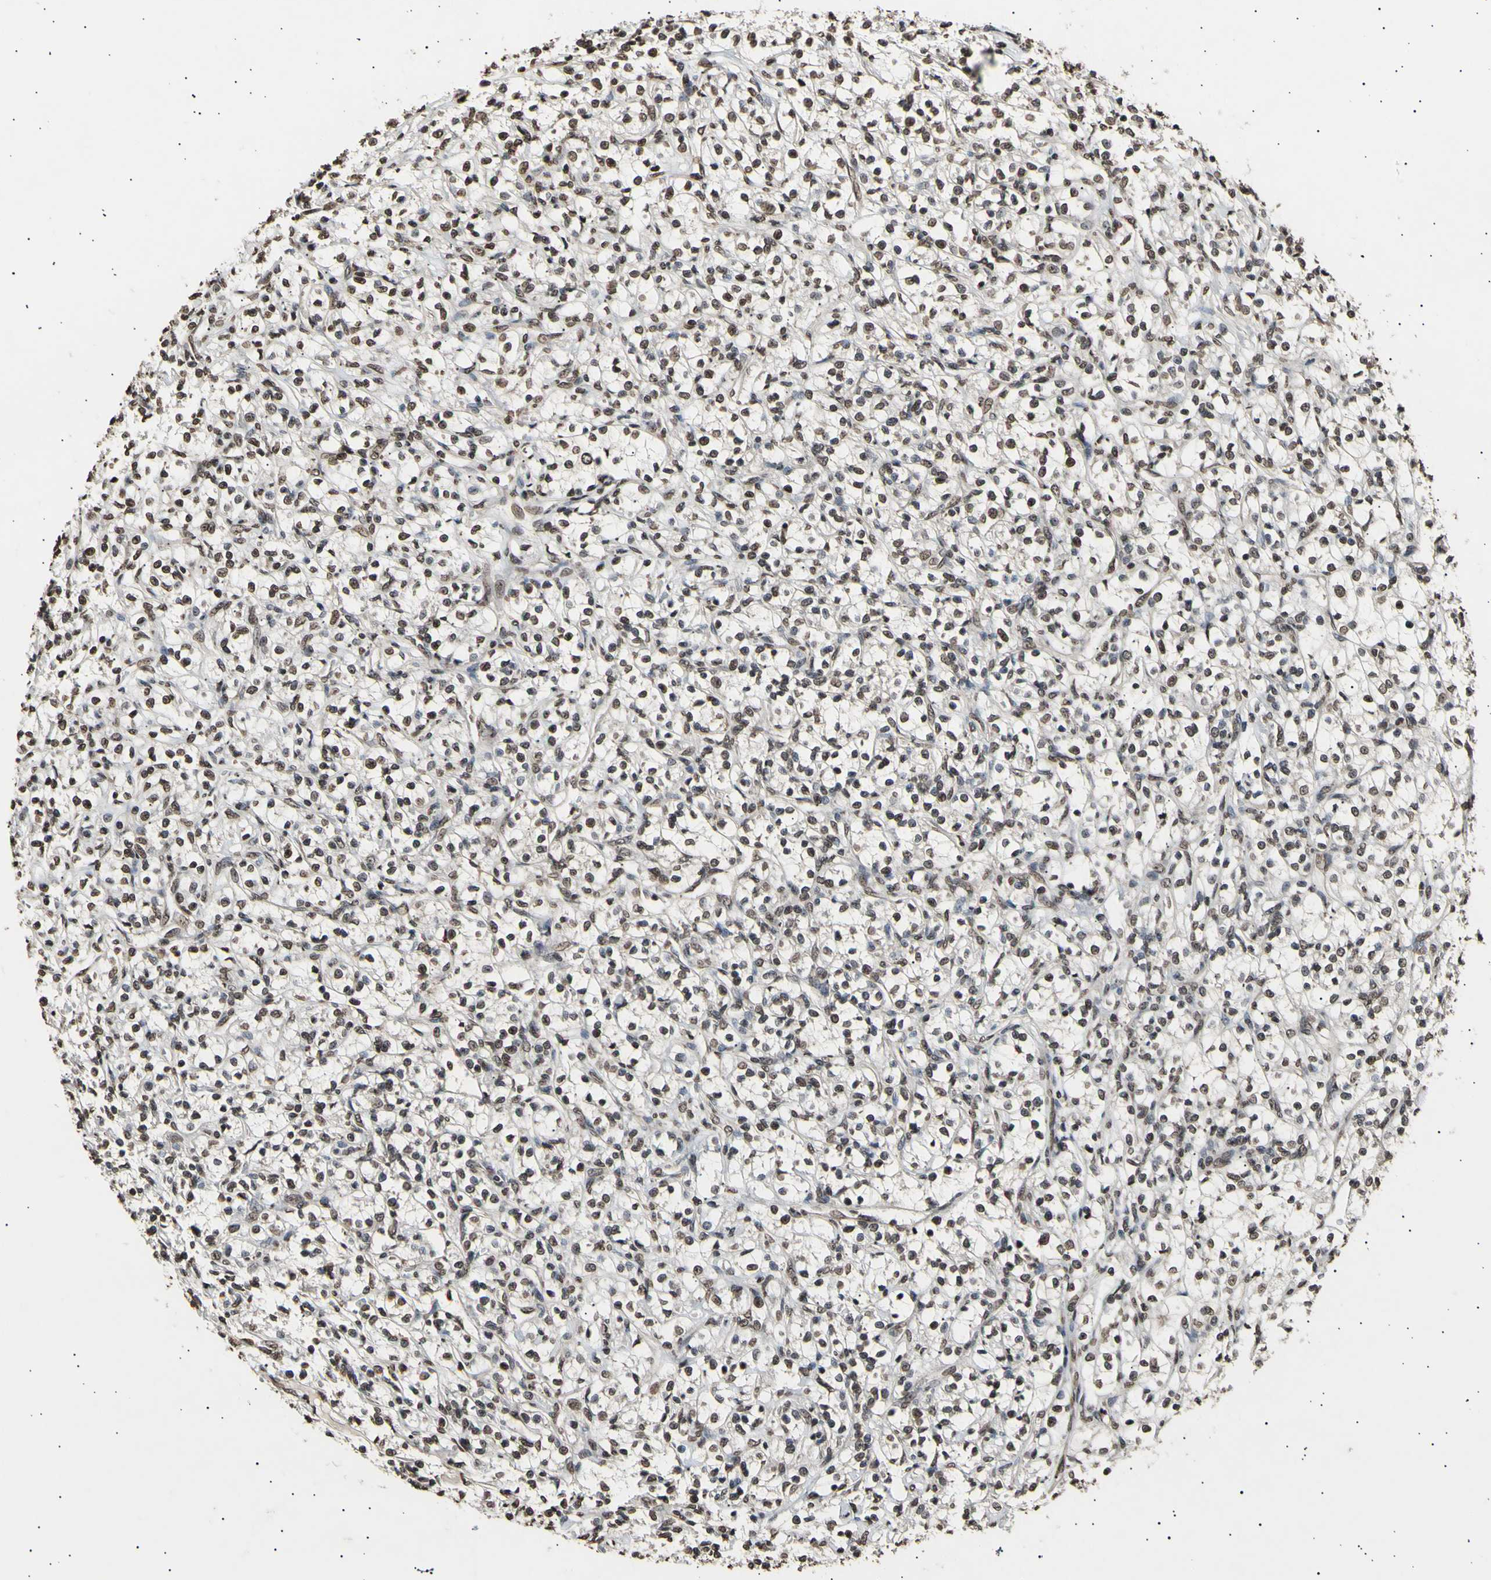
{"staining": {"intensity": "moderate", "quantity": ">75%", "location": "nuclear"}, "tissue": "renal cancer", "cell_type": "Tumor cells", "image_type": "cancer", "snomed": [{"axis": "morphology", "description": "Adenocarcinoma, NOS"}, {"axis": "topography", "description": "Kidney"}], "caption": "DAB (3,3'-diaminobenzidine) immunohistochemical staining of renal cancer (adenocarcinoma) shows moderate nuclear protein staining in approximately >75% of tumor cells.", "gene": "ANAPC7", "patient": {"sex": "female", "age": 69}}